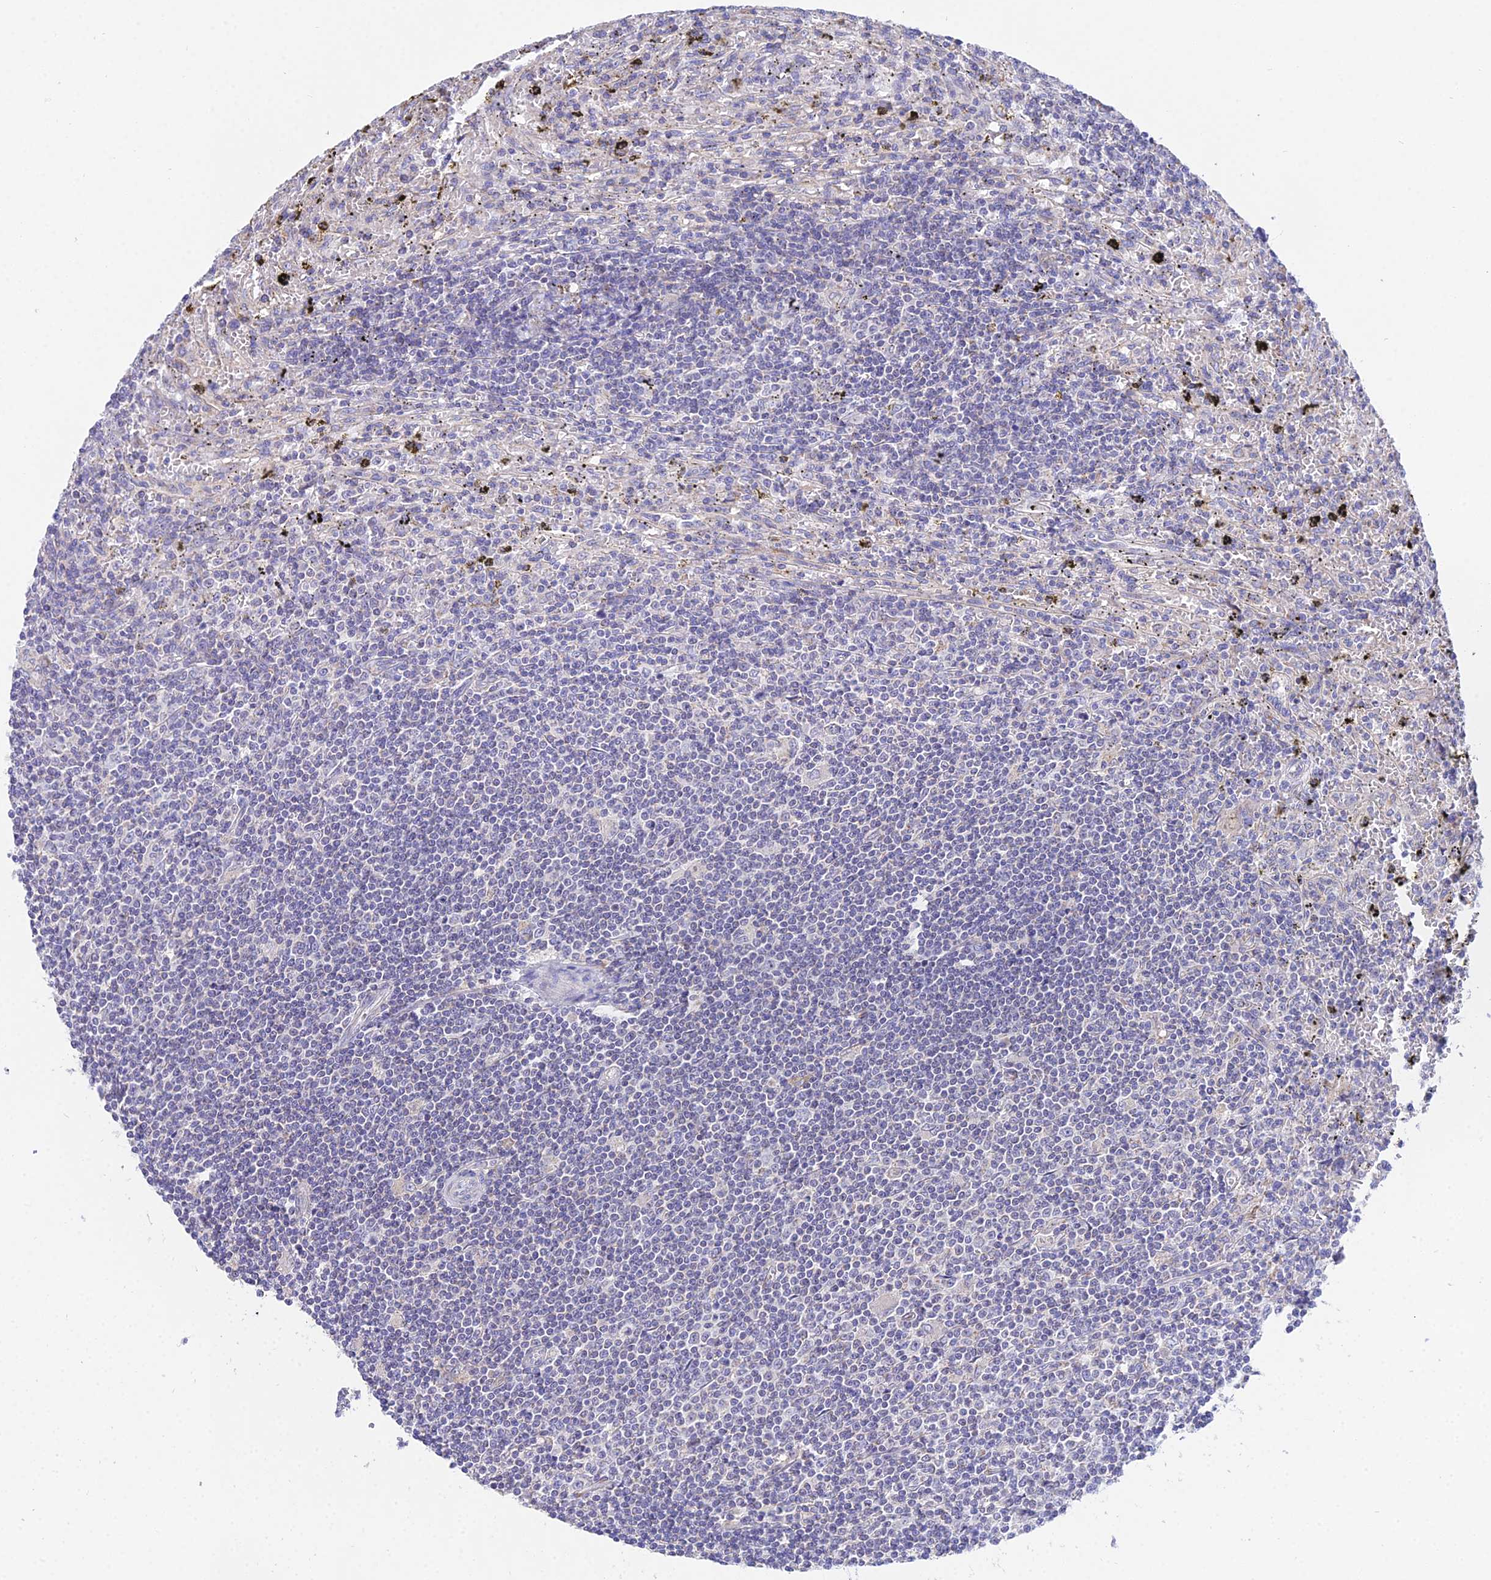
{"staining": {"intensity": "negative", "quantity": "none", "location": "none"}, "tissue": "lymphoma", "cell_type": "Tumor cells", "image_type": "cancer", "snomed": [{"axis": "morphology", "description": "Malignant lymphoma, non-Hodgkin's type, Low grade"}, {"axis": "topography", "description": "Spleen"}], "caption": "An IHC micrograph of low-grade malignant lymphoma, non-Hodgkin's type is shown. There is no staining in tumor cells of low-grade malignant lymphoma, non-Hodgkin's type.", "gene": "PPP2R2C", "patient": {"sex": "male", "age": 76}}